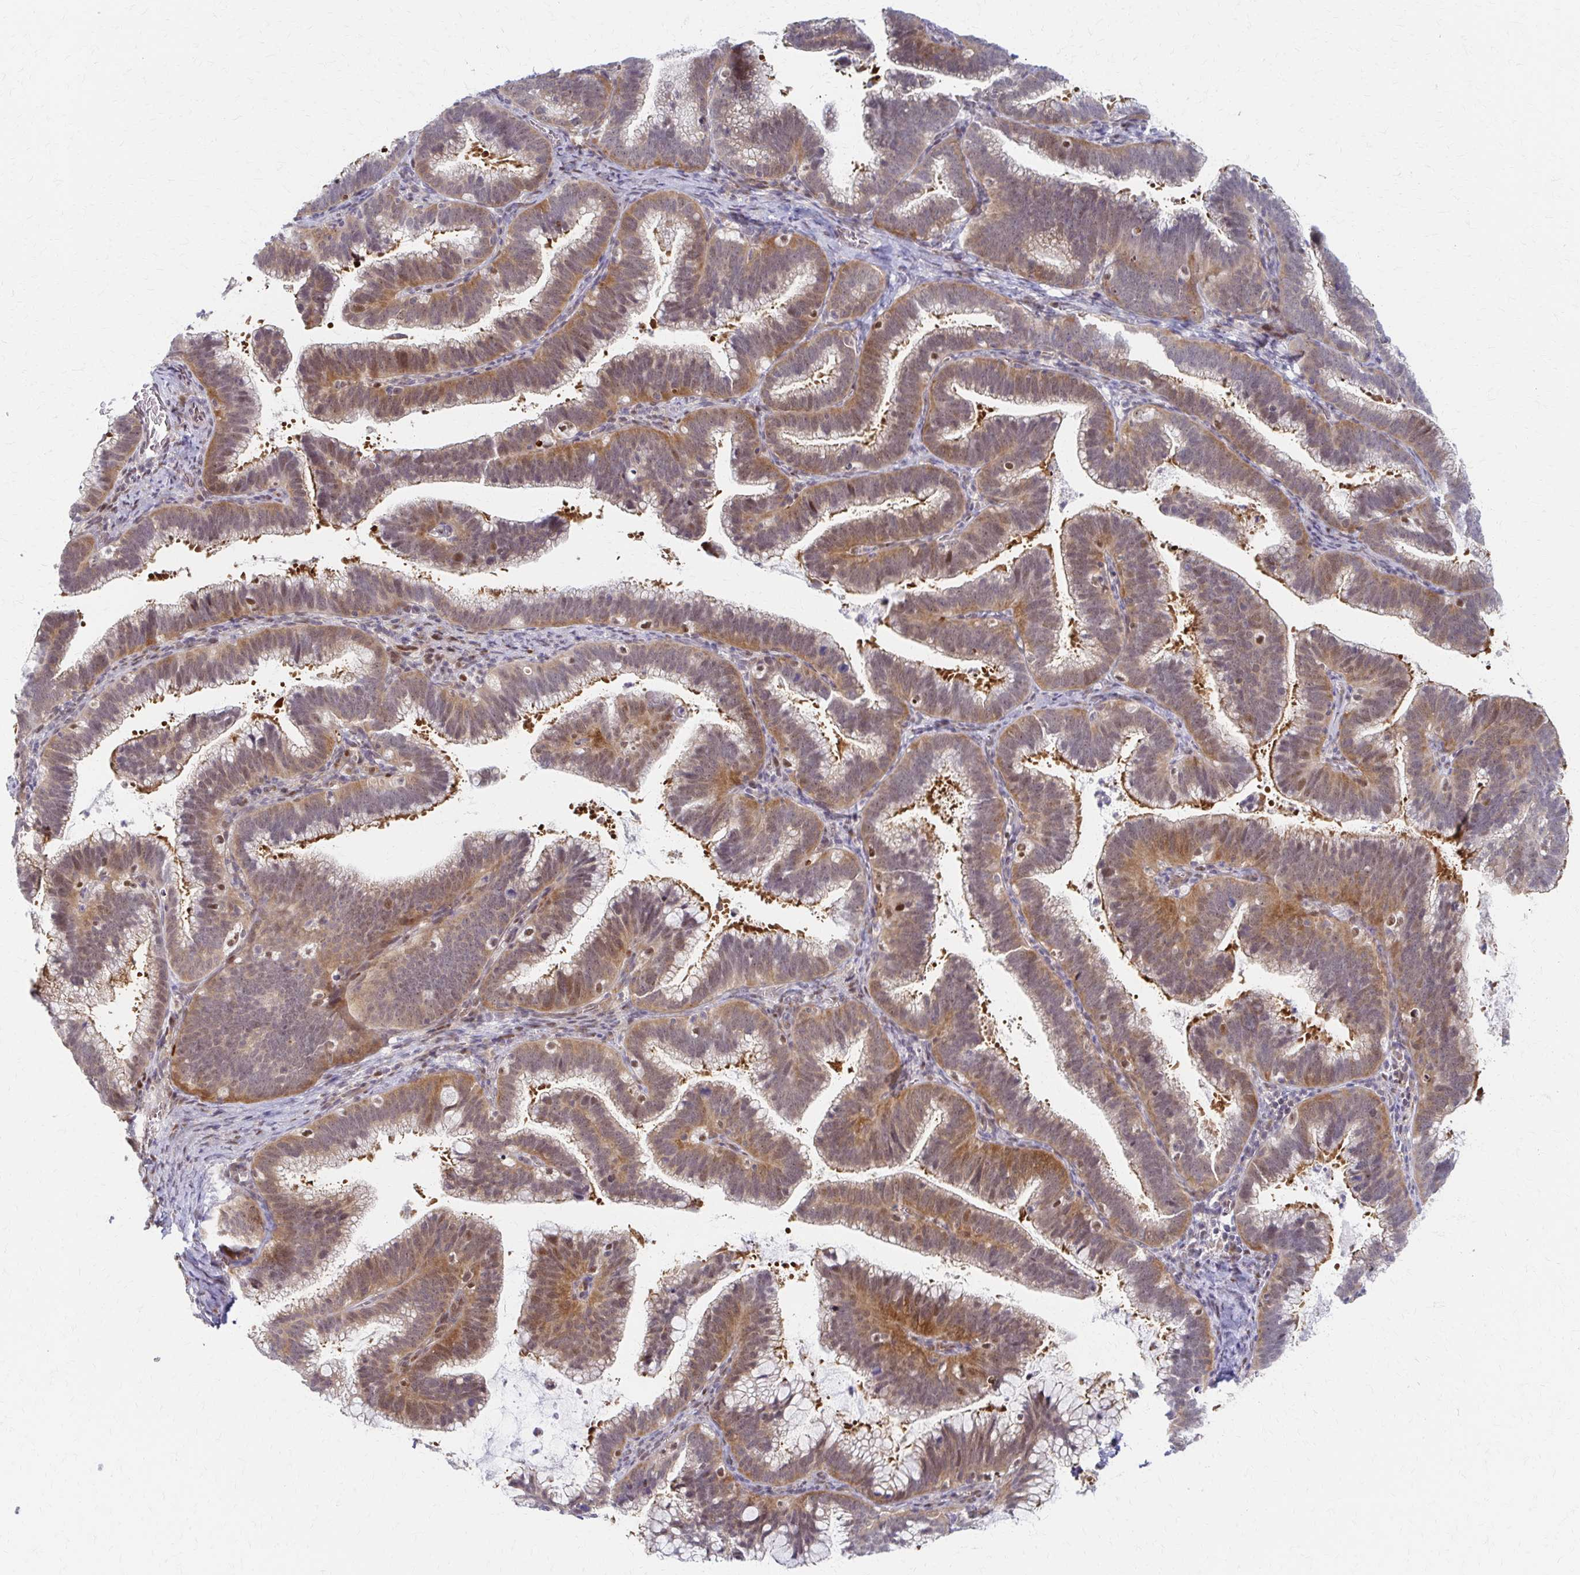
{"staining": {"intensity": "moderate", "quantity": ">75%", "location": "cytoplasmic/membranous,nuclear"}, "tissue": "cervical cancer", "cell_type": "Tumor cells", "image_type": "cancer", "snomed": [{"axis": "morphology", "description": "Adenocarcinoma, NOS"}, {"axis": "topography", "description": "Cervix"}], "caption": "Immunohistochemical staining of cervical cancer demonstrates medium levels of moderate cytoplasmic/membranous and nuclear positivity in about >75% of tumor cells. (DAB IHC, brown staining for protein, blue staining for nuclei).", "gene": "PSMD7", "patient": {"sex": "female", "age": 61}}